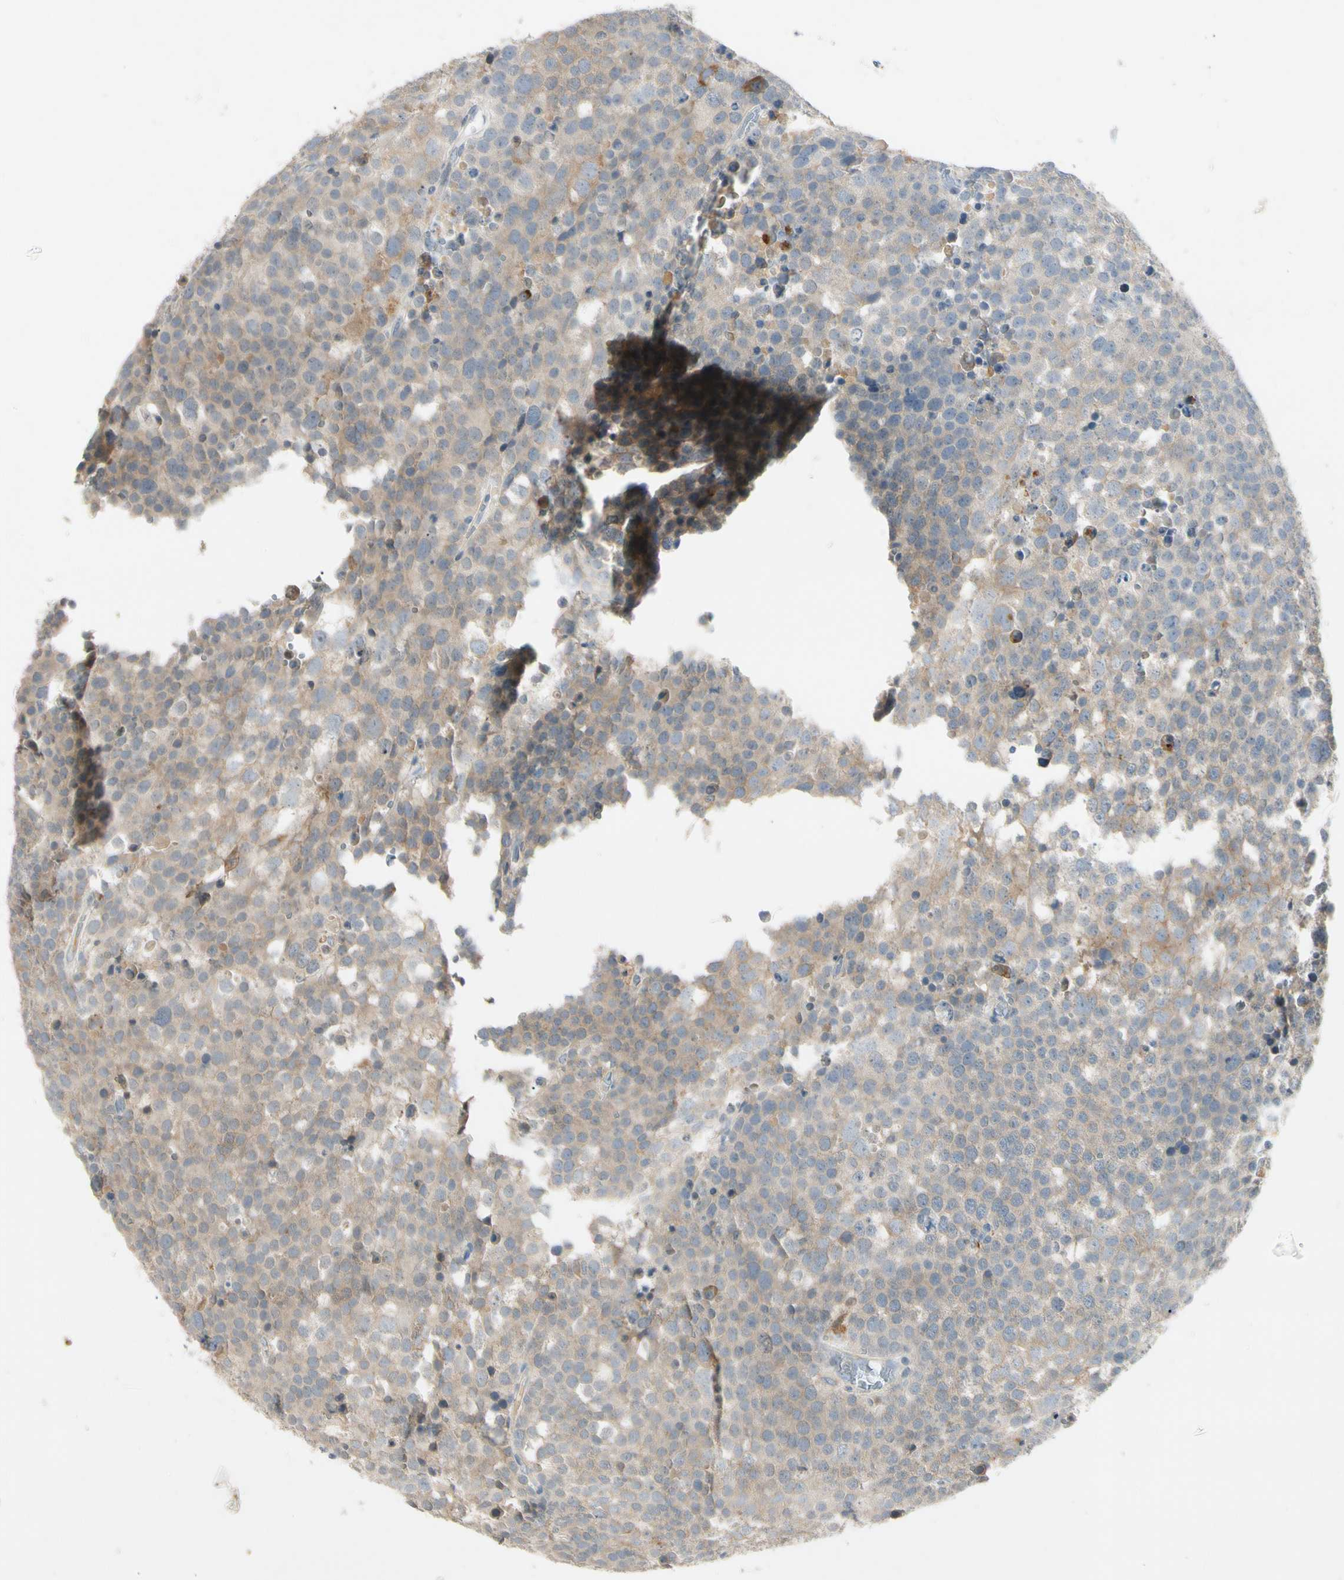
{"staining": {"intensity": "weak", "quantity": ">75%", "location": "cytoplasmic/membranous"}, "tissue": "testis cancer", "cell_type": "Tumor cells", "image_type": "cancer", "snomed": [{"axis": "morphology", "description": "Seminoma, NOS"}, {"axis": "topography", "description": "Testis"}], "caption": "Testis cancer (seminoma) tissue demonstrates weak cytoplasmic/membranous expression in about >75% of tumor cells, visualized by immunohistochemistry. Immunohistochemistry (ihc) stains the protein in brown and the nuclei are stained blue.", "gene": "PRSS21", "patient": {"sex": "male", "age": 71}}